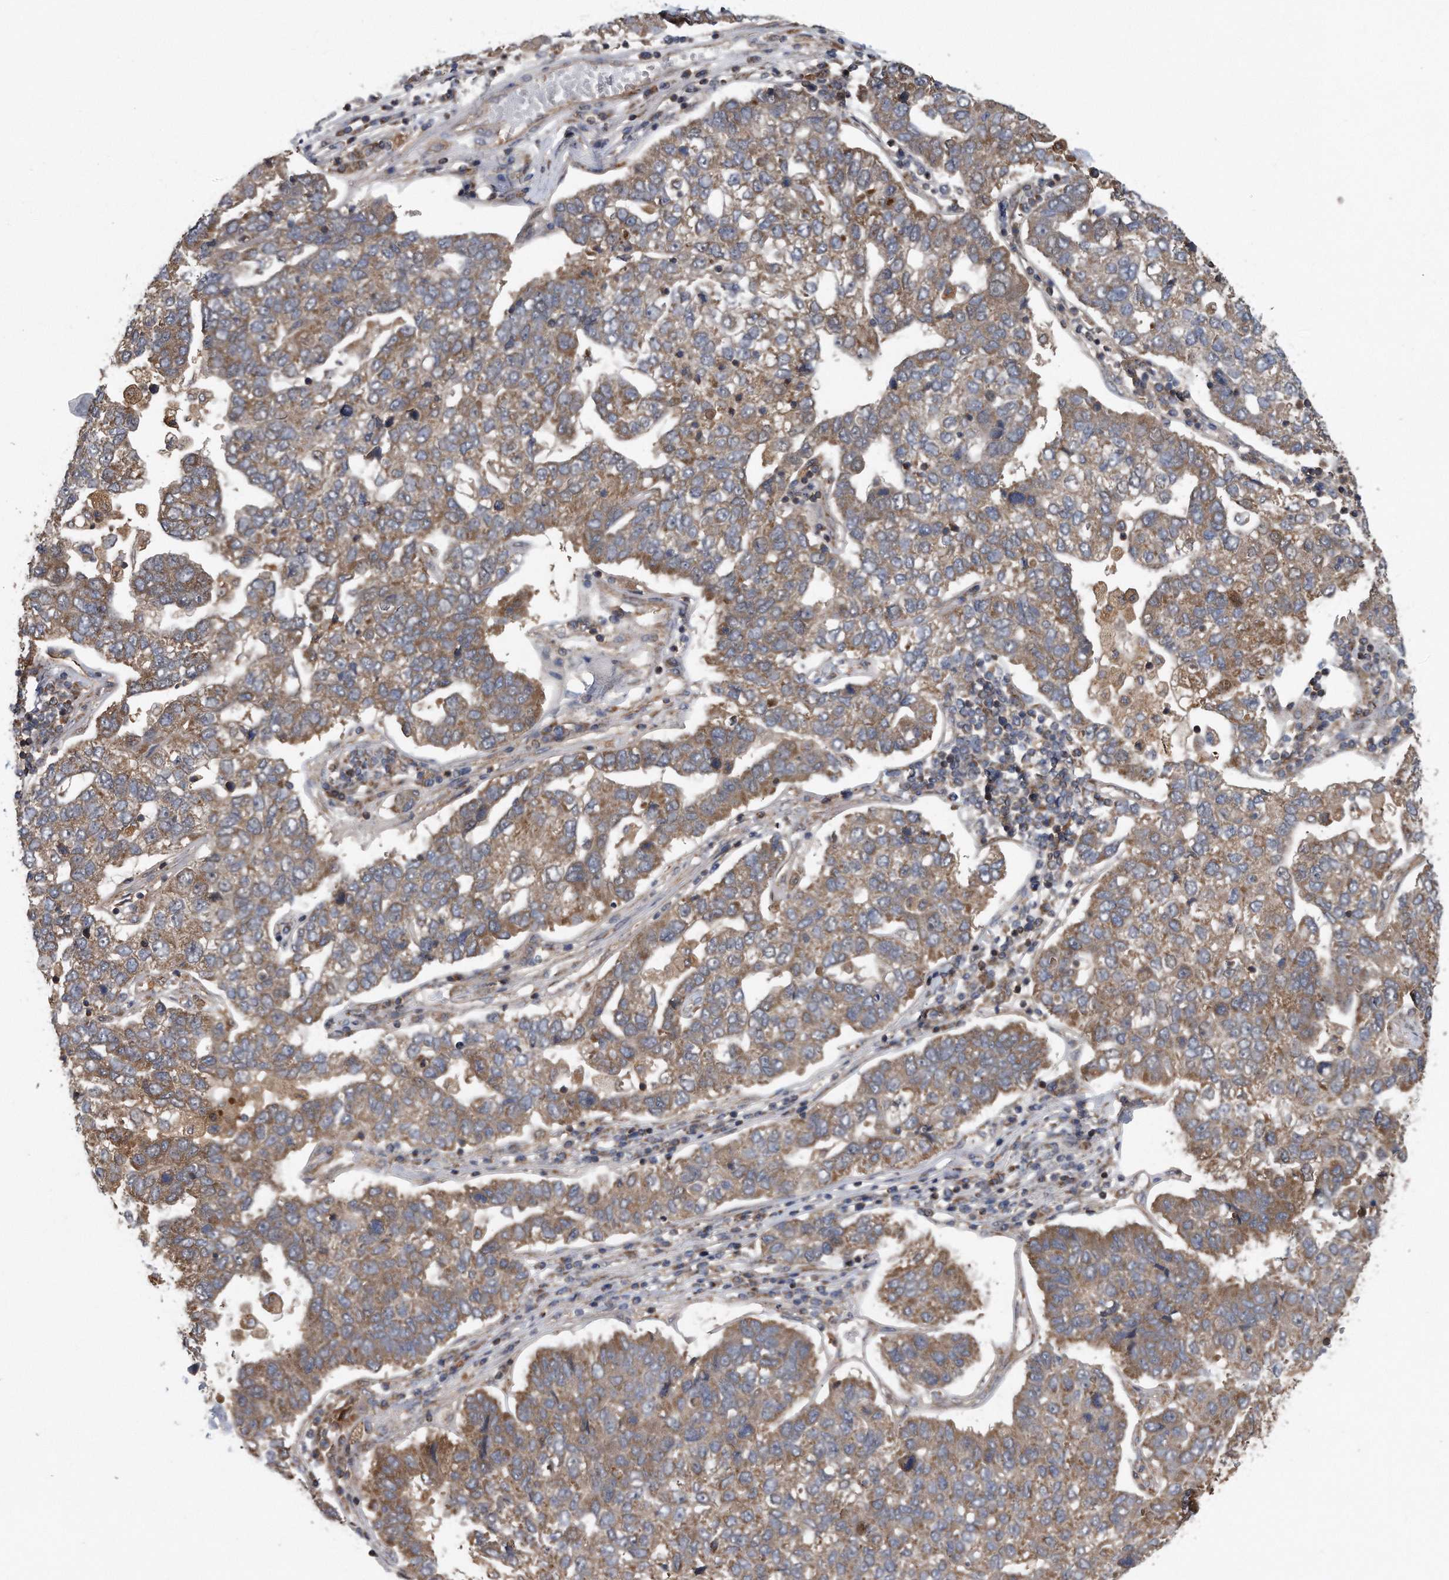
{"staining": {"intensity": "moderate", "quantity": "25%-75%", "location": "cytoplasmic/membranous"}, "tissue": "pancreatic cancer", "cell_type": "Tumor cells", "image_type": "cancer", "snomed": [{"axis": "morphology", "description": "Adenocarcinoma, NOS"}, {"axis": "topography", "description": "Pancreas"}], "caption": "Approximately 25%-75% of tumor cells in adenocarcinoma (pancreatic) show moderate cytoplasmic/membranous protein staining as visualized by brown immunohistochemical staining.", "gene": "ALPK2", "patient": {"sex": "female", "age": 61}}